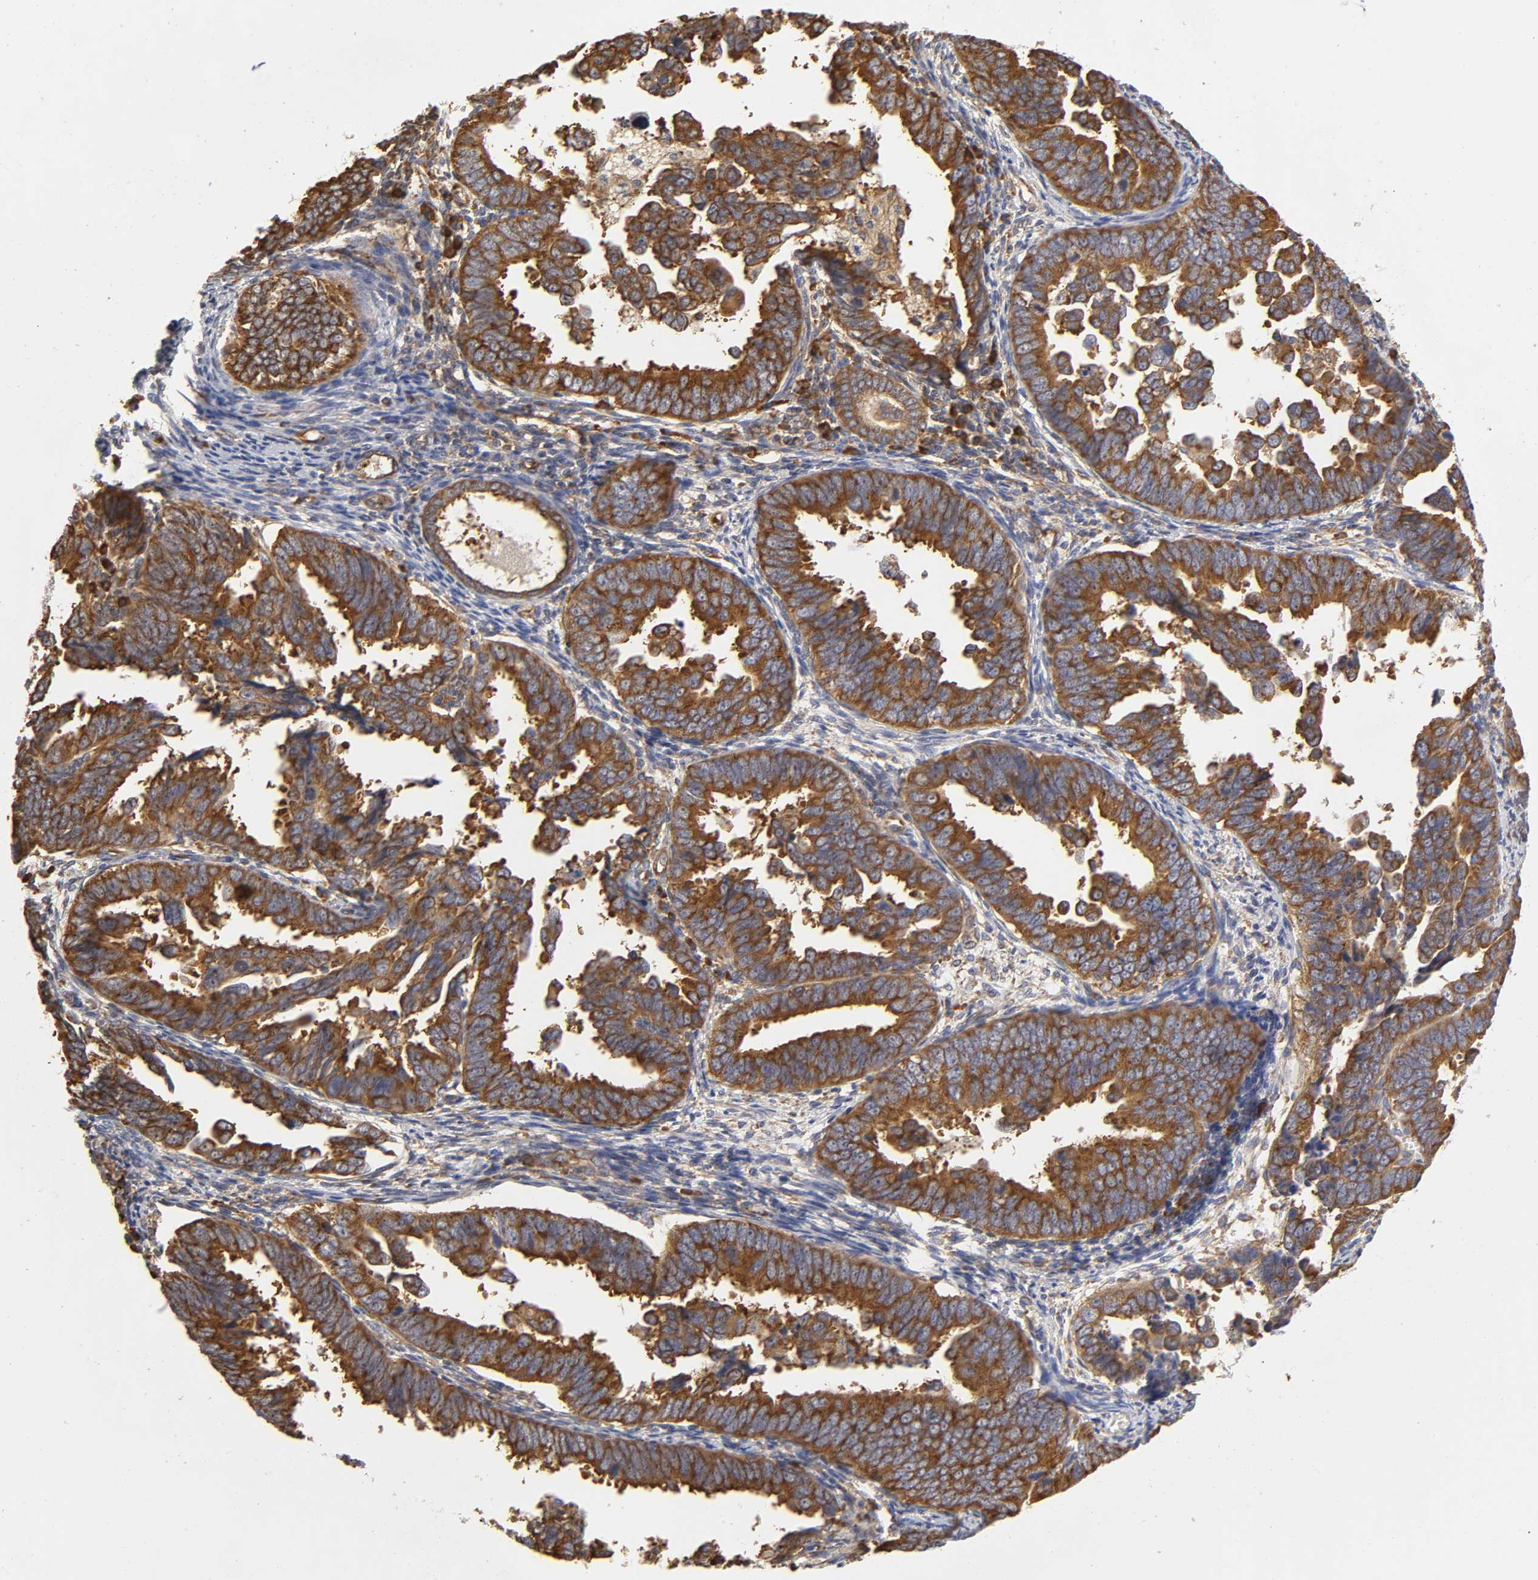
{"staining": {"intensity": "strong", "quantity": ">75%", "location": "cytoplasmic/membranous"}, "tissue": "endometrial cancer", "cell_type": "Tumor cells", "image_type": "cancer", "snomed": [{"axis": "morphology", "description": "Adenocarcinoma, NOS"}, {"axis": "topography", "description": "Endometrium"}], "caption": "A high amount of strong cytoplasmic/membranous expression is identified in about >75% of tumor cells in adenocarcinoma (endometrial) tissue. (IHC, brightfield microscopy, high magnification).", "gene": "RPL14", "patient": {"sex": "female", "age": 75}}